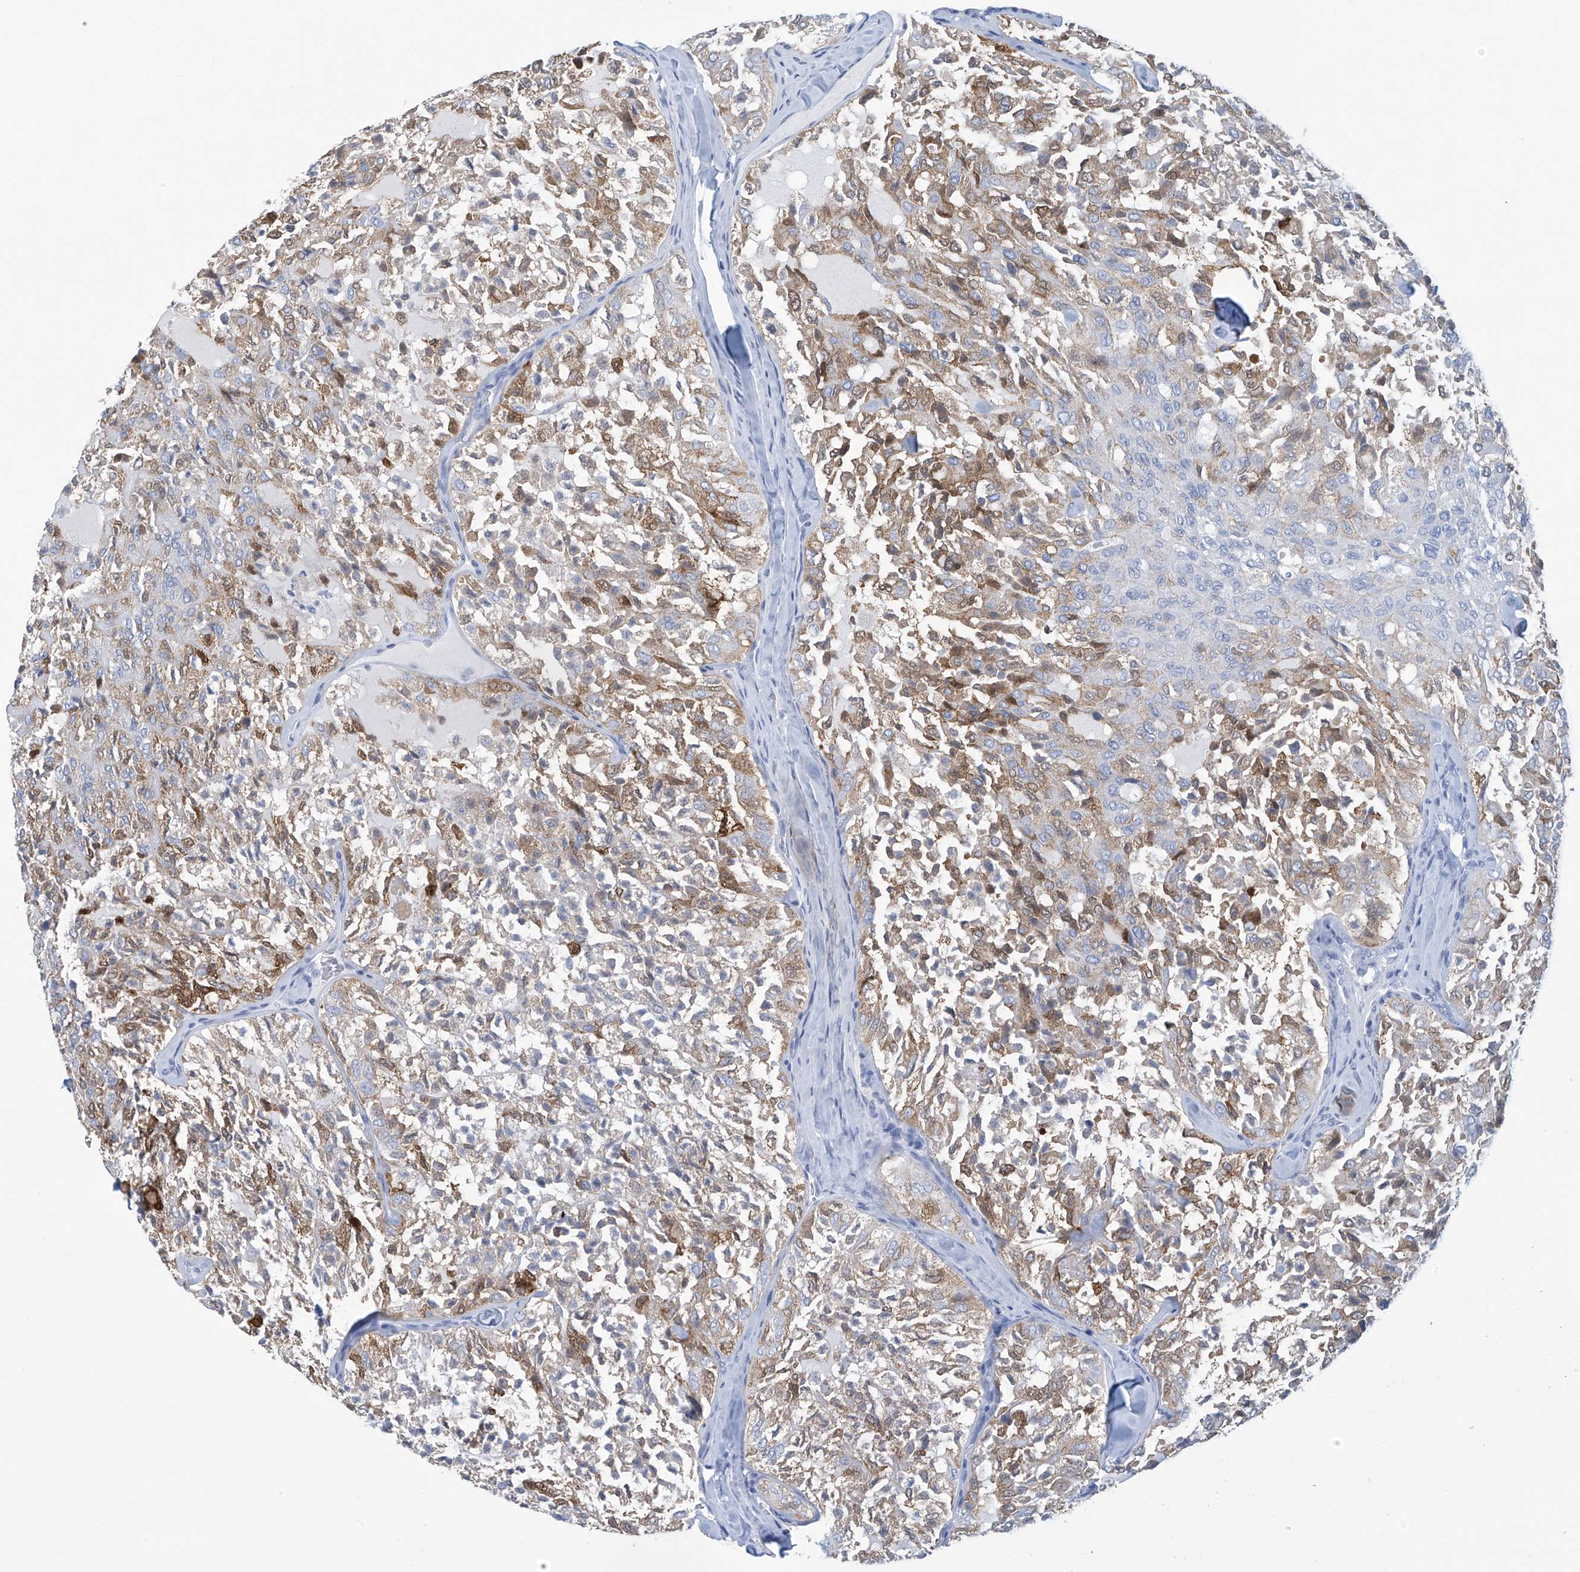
{"staining": {"intensity": "weak", "quantity": ">75%", "location": "cytoplasmic/membranous"}, "tissue": "thyroid cancer", "cell_type": "Tumor cells", "image_type": "cancer", "snomed": [{"axis": "morphology", "description": "Follicular adenoma carcinoma, NOS"}, {"axis": "topography", "description": "Thyroid gland"}], "caption": "Immunohistochemical staining of human follicular adenoma carcinoma (thyroid) demonstrates weak cytoplasmic/membranous protein expression in approximately >75% of tumor cells. The staining was performed using DAB (3,3'-diaminobenzidine), with brown indicating positive protein expression. Nuclei are stained blue with hematoxylin.", "gene": "DSP", "patient": {"sex": "male", "age": 75}}